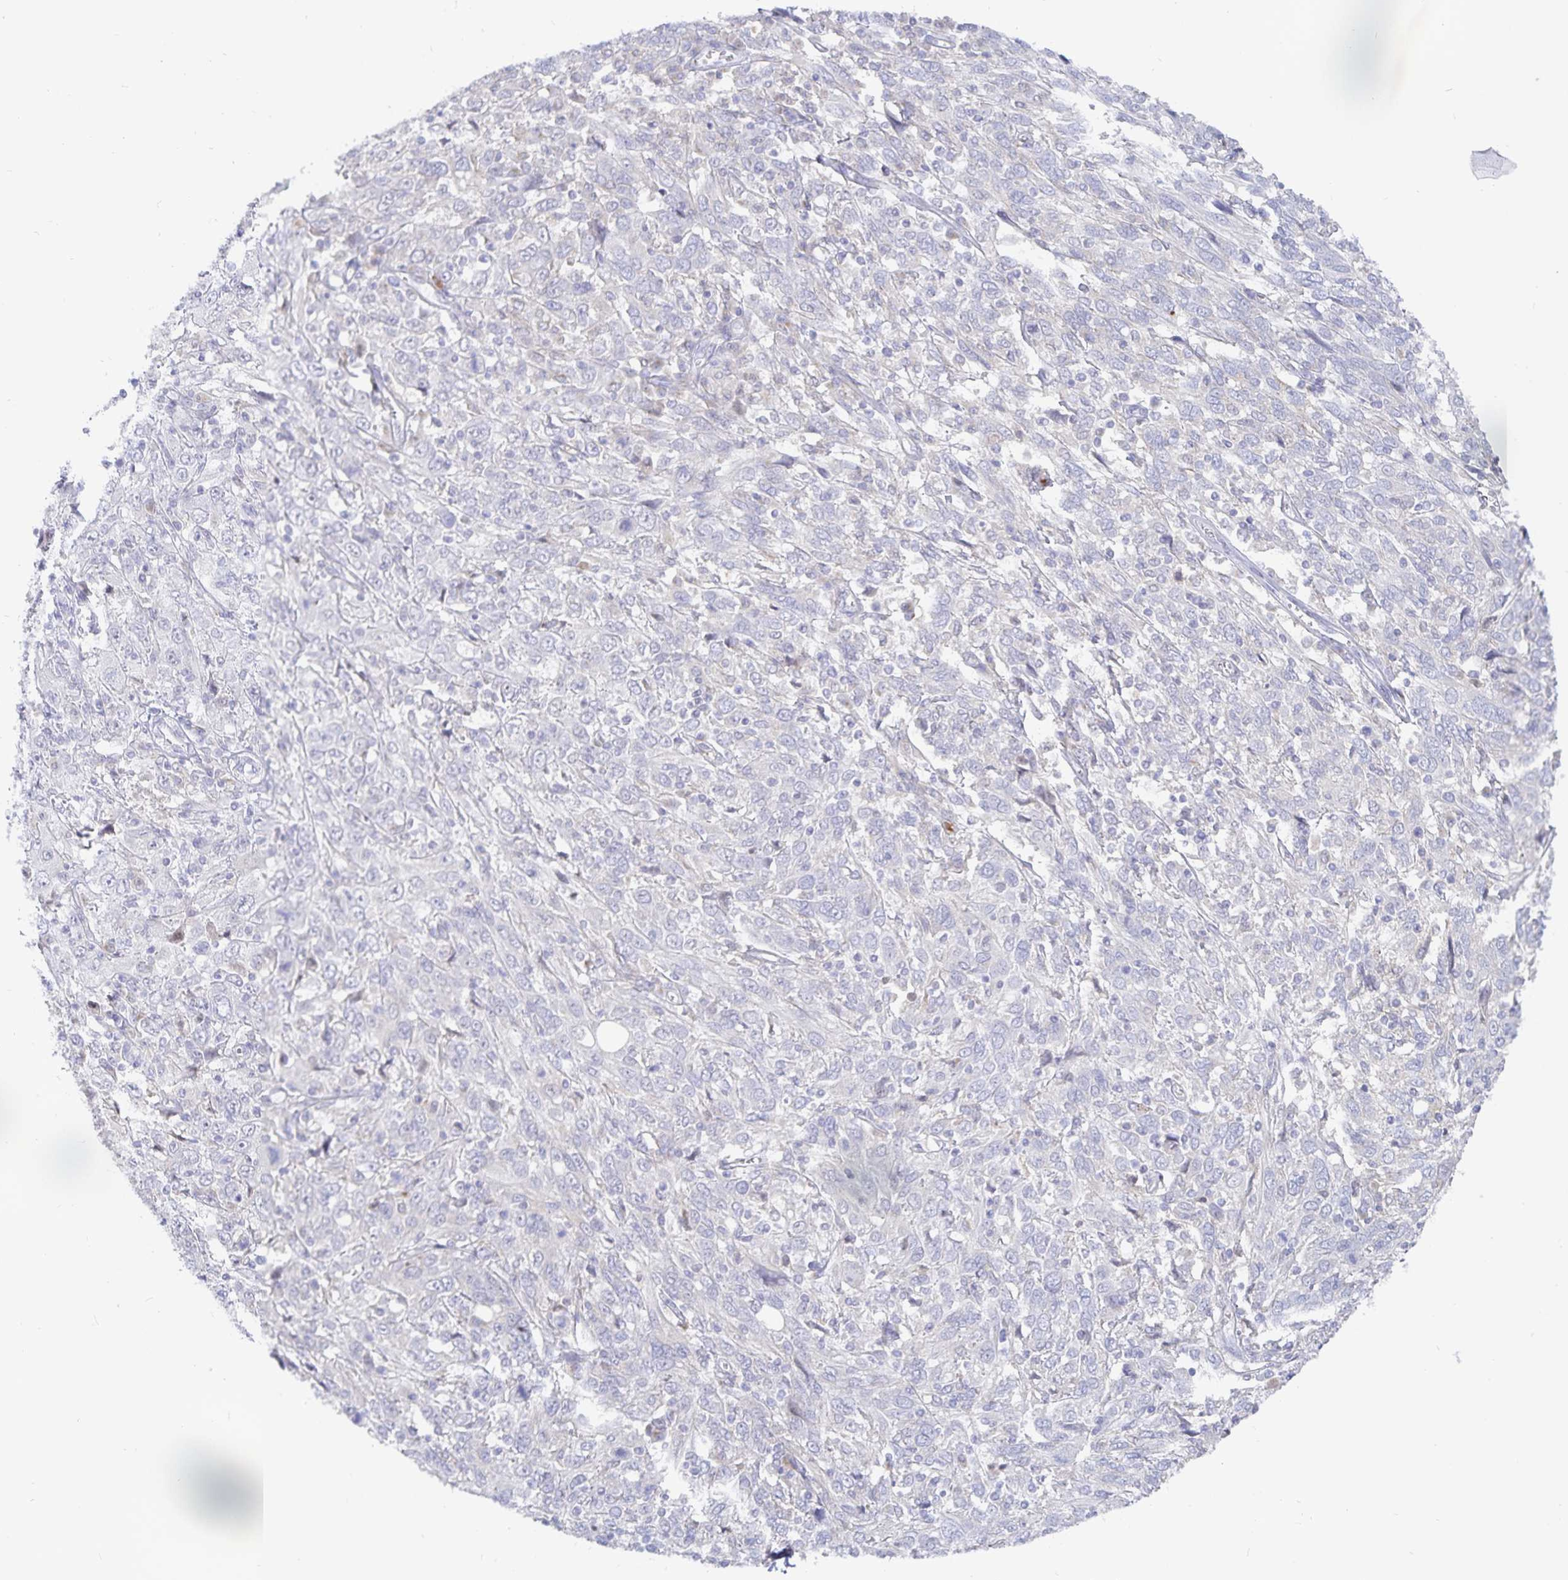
{"staining": {"intensity": "negative", "quantity": "none", "location": "none"}, "tissue": "cervical cancer", "cell_type": "Tumor cells", "image_type": "cancer", "snomed": [{"axis": "morphology", "description": "Squamous cell carcinoma, NOS"}, {"axis": "topography", "description": "Cervix"}], "caption": "DAB immunohistochemical staining of squamous cell carcinoma (cervical) demonstrates no significant staining in tumor cells.", "gene": "PKHD1", "patient": {"sex": "female", "age": 46}}